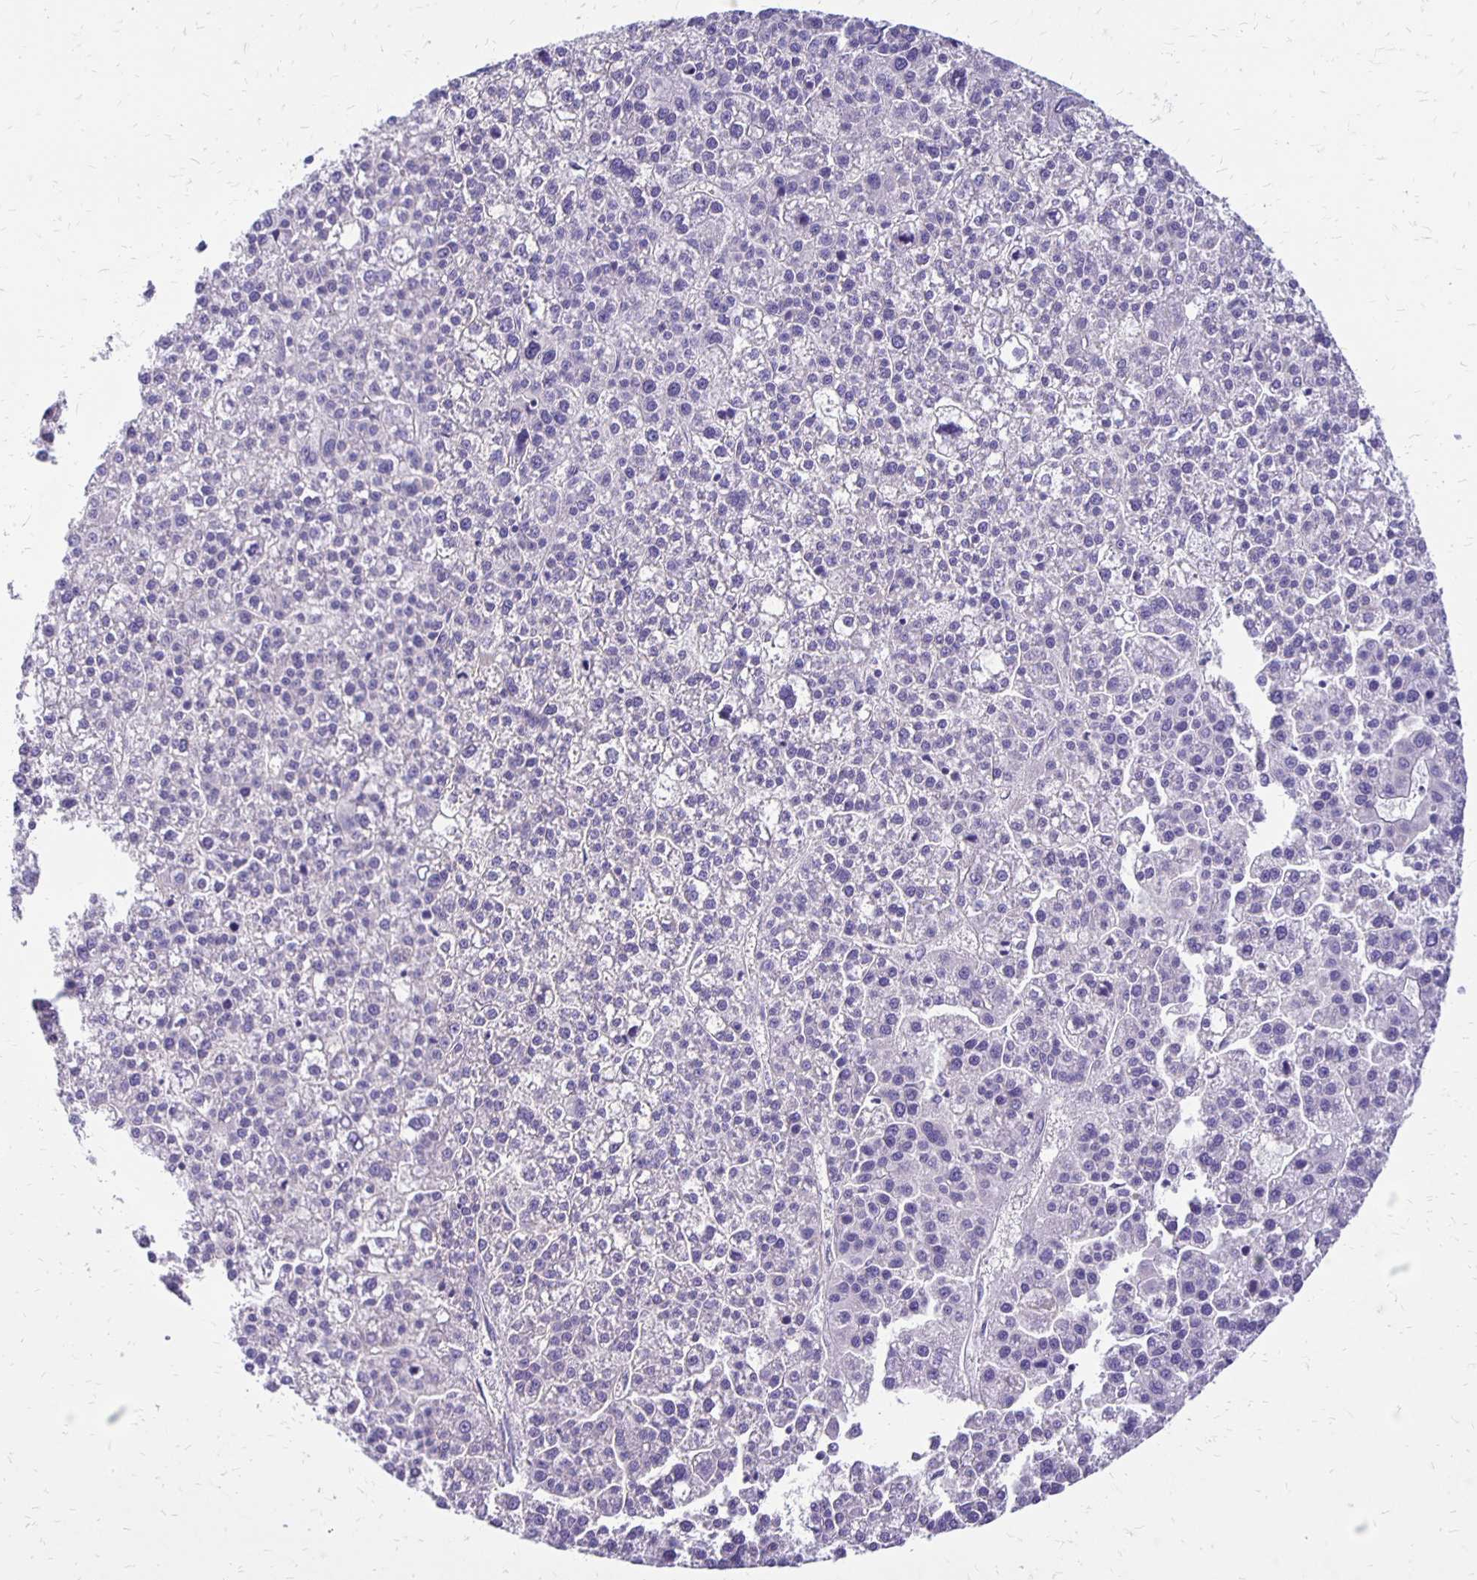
{"staining": {"intensity": "negative", "quantity": "none", "location": "none"}, "tissue": "liver cancer", "cell_type": "Tumor cells", "image_type": "cancer", "snomed": [{"axis": "morphology", "description": "Carcinoma, Hepatocellular, NOS"}, {"axis": "topography", "description": "Liver"}], "caption": "DAB immunohistochemical staining of liver cancer (hepatocellular carcinoma) exhibits no significant staining in tumor cells. (DAB immunohistochemistry with hematoxylin counter stain).", "gene": "ANKRD45", "patient": {"sex": "female", "age": 58}}